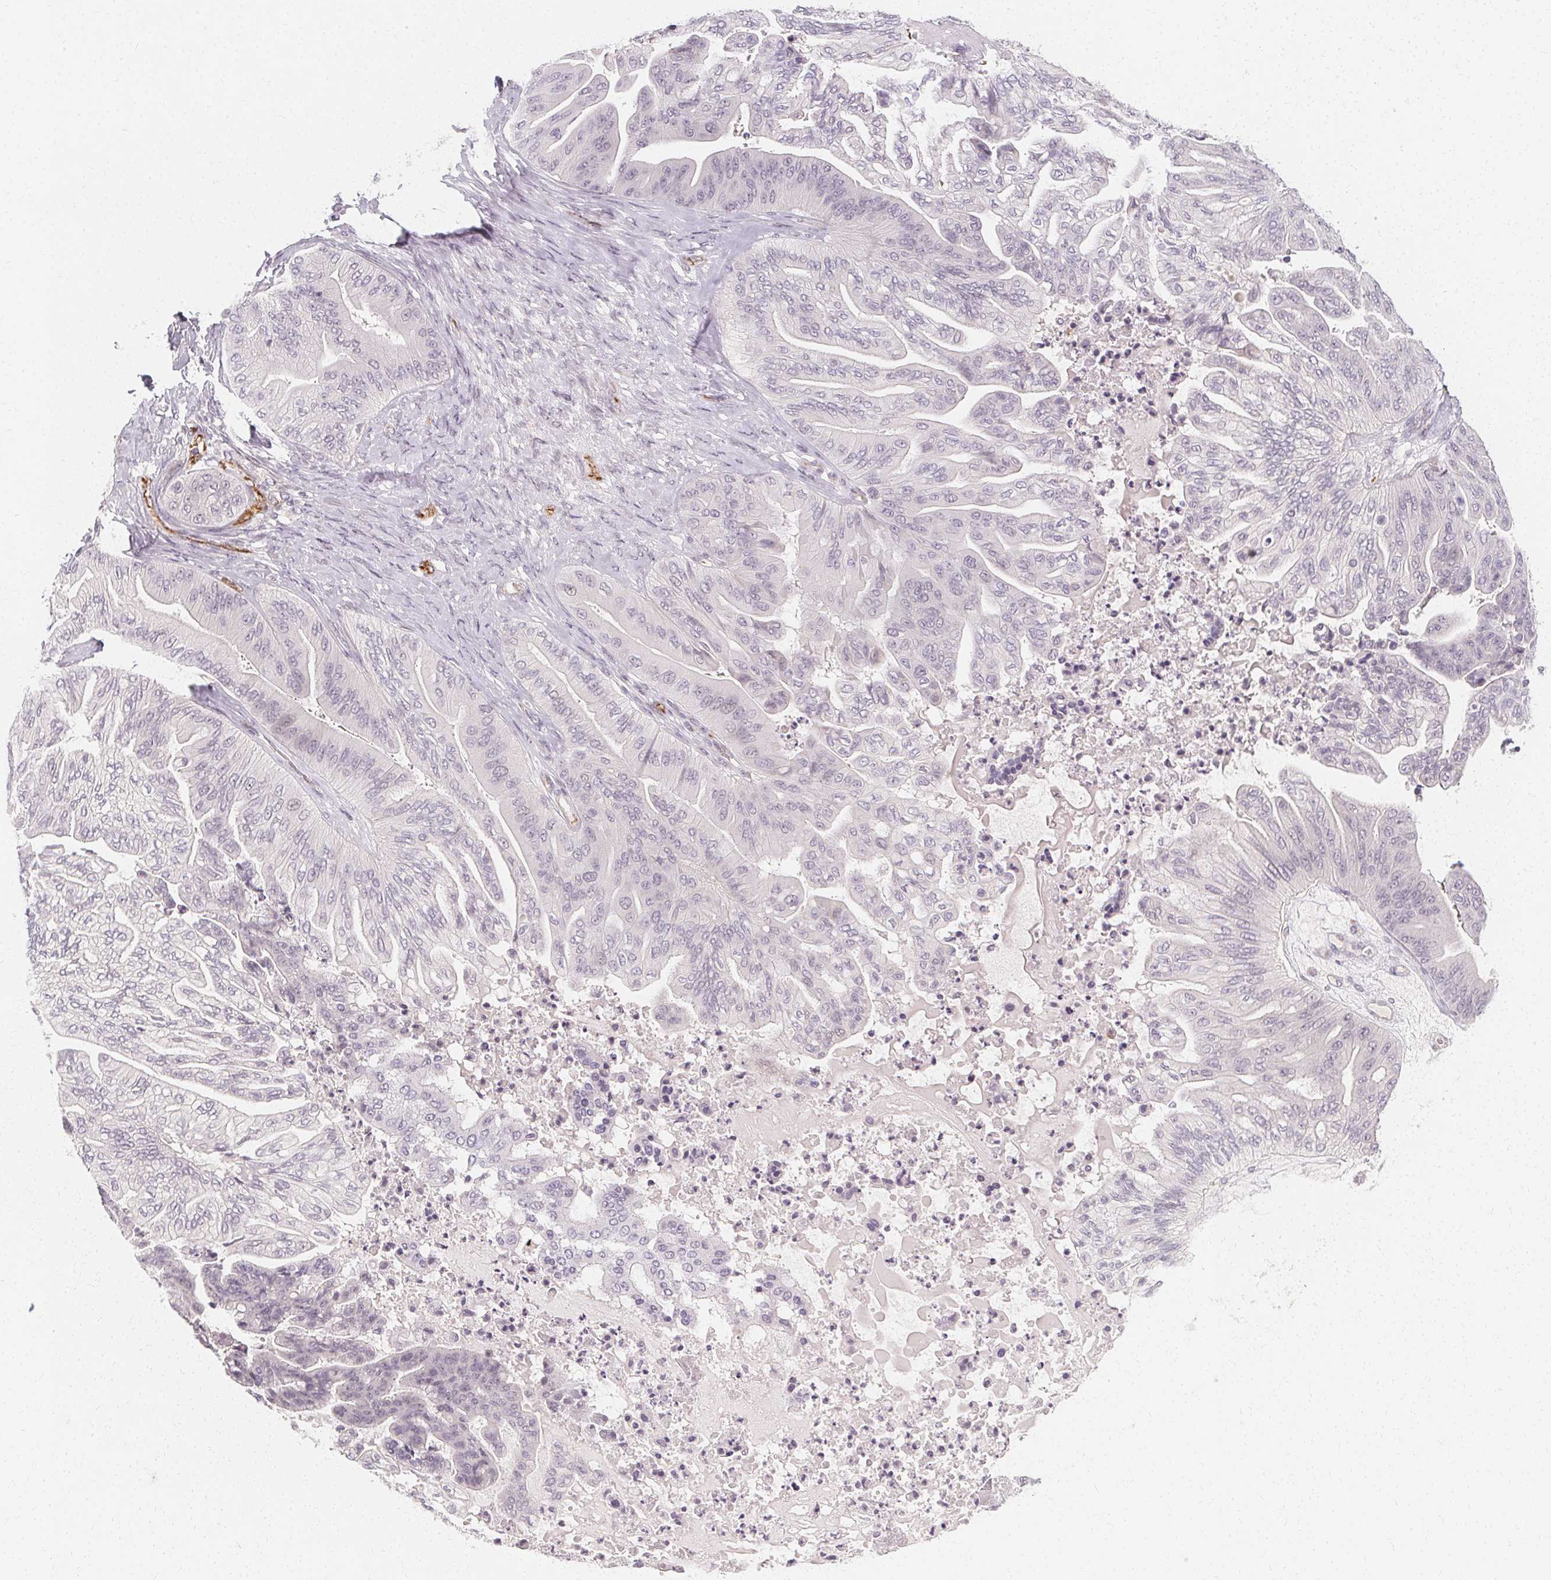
{"staining": {"intensity": "negative", "quantity": "none", "location": "none"}, "tissue": "ovarian cancer", "cell_type": "Tumor cells", "image_type": "cancer", "snomed": [{"axis": "morphology", "description": "Cystadenocarcinoma, mucinous, NOS"}, {"axis": "topography", "description": "Ovary"}], "caption": "Immunohistochemistry image of mucinous cystadenocarcinoma (ovarian) stained for a protein (brown), which reveals no expression in tumor cells.", "gene": "CLCNKB", "patient": {"sex": "female", "age": 67}}